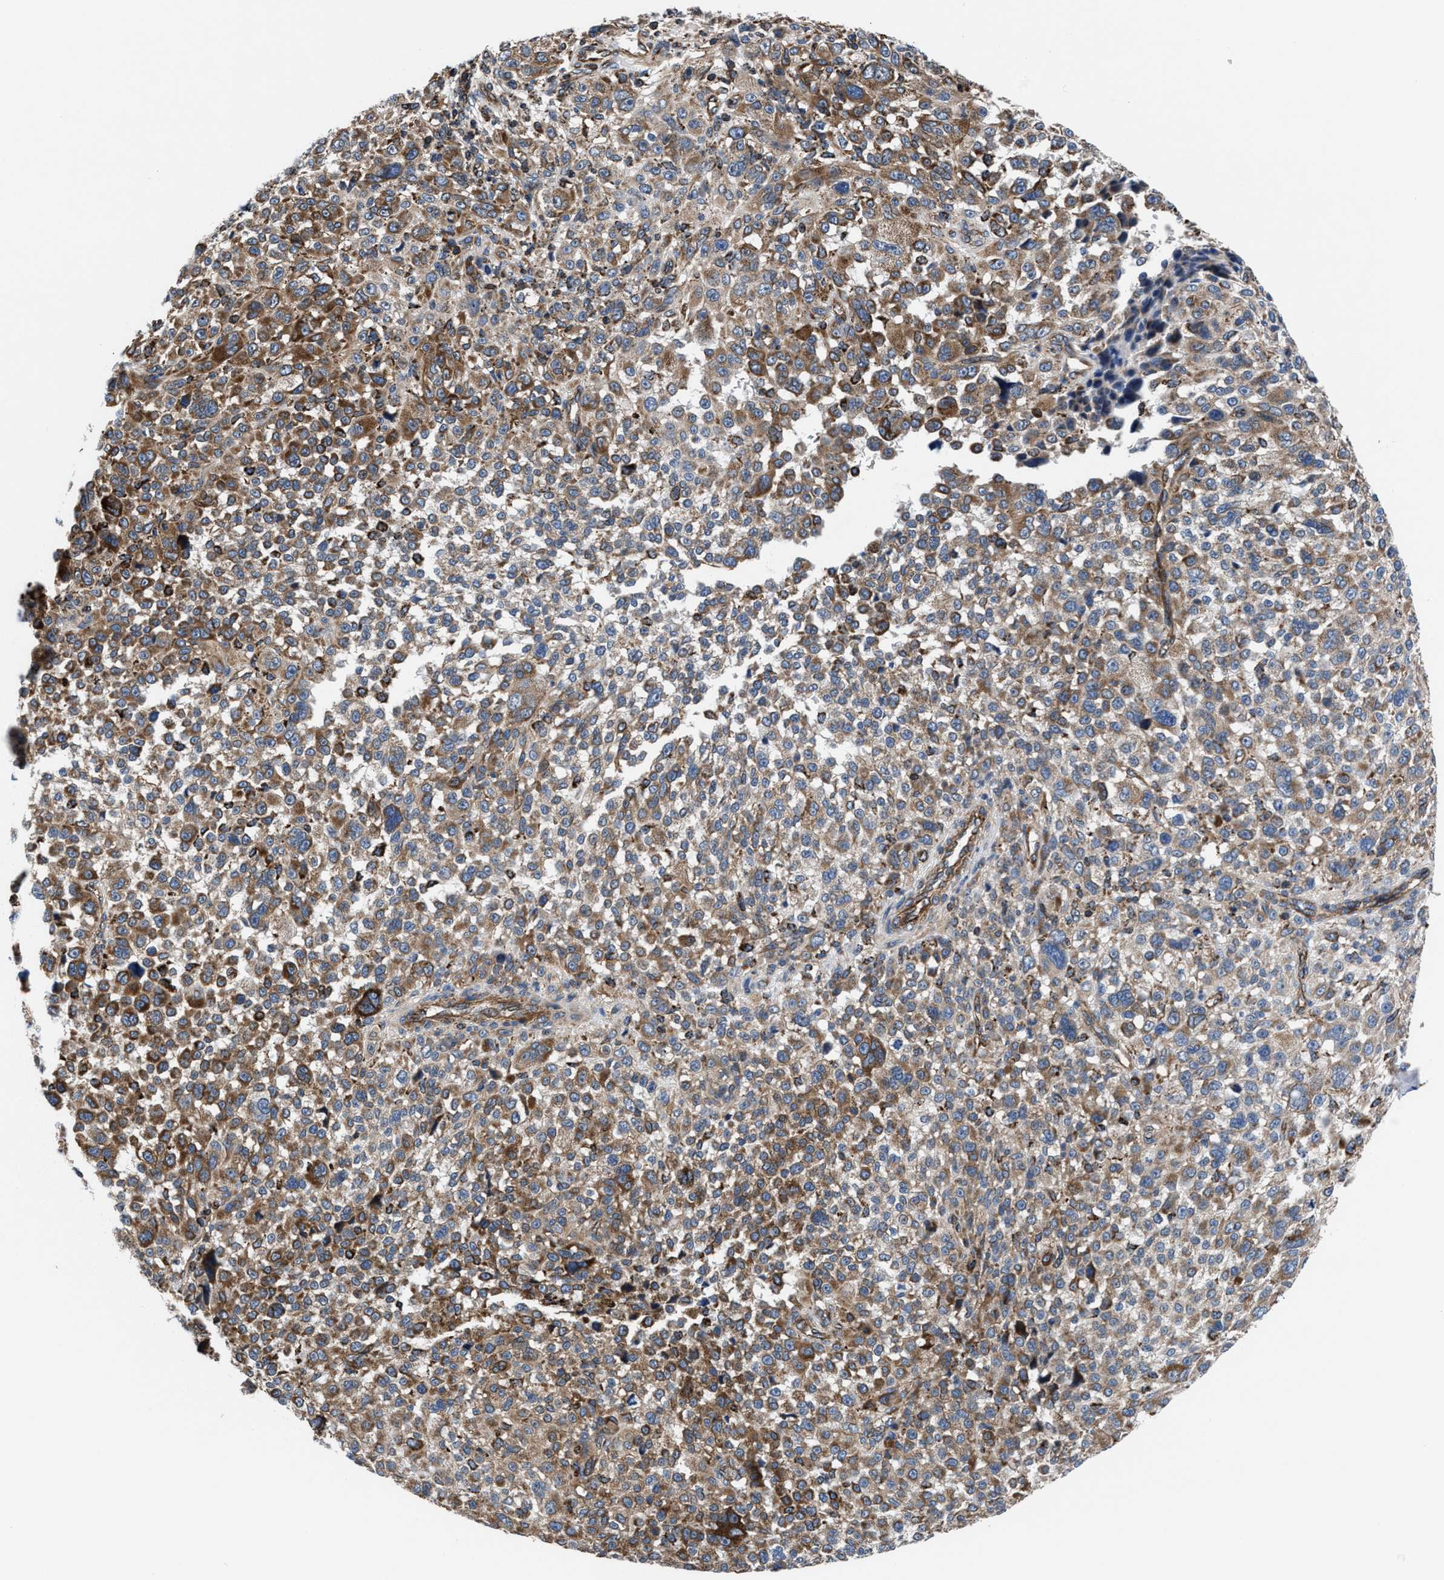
{"staining": {"intensity": "moderate", "quantity": ">75%", "location": "cytoplasmic/membranous"}, "tissue": "melanoma", "cell_type": "Tumor cells", "image_type": "cancer", "snomed": [{"axis": "morphology", "description": "Malignant melanoma, NOS"}, {"axis": "topography", "description": "Skin"}], "caption": "Human melanoma stained for a protein (brown) exhibits moderate cytoplasmic/membranous positive staining in about >75% of tumor cells.", "gene": "PRR15L", "patient": {"sex": "female", "age": 55}}